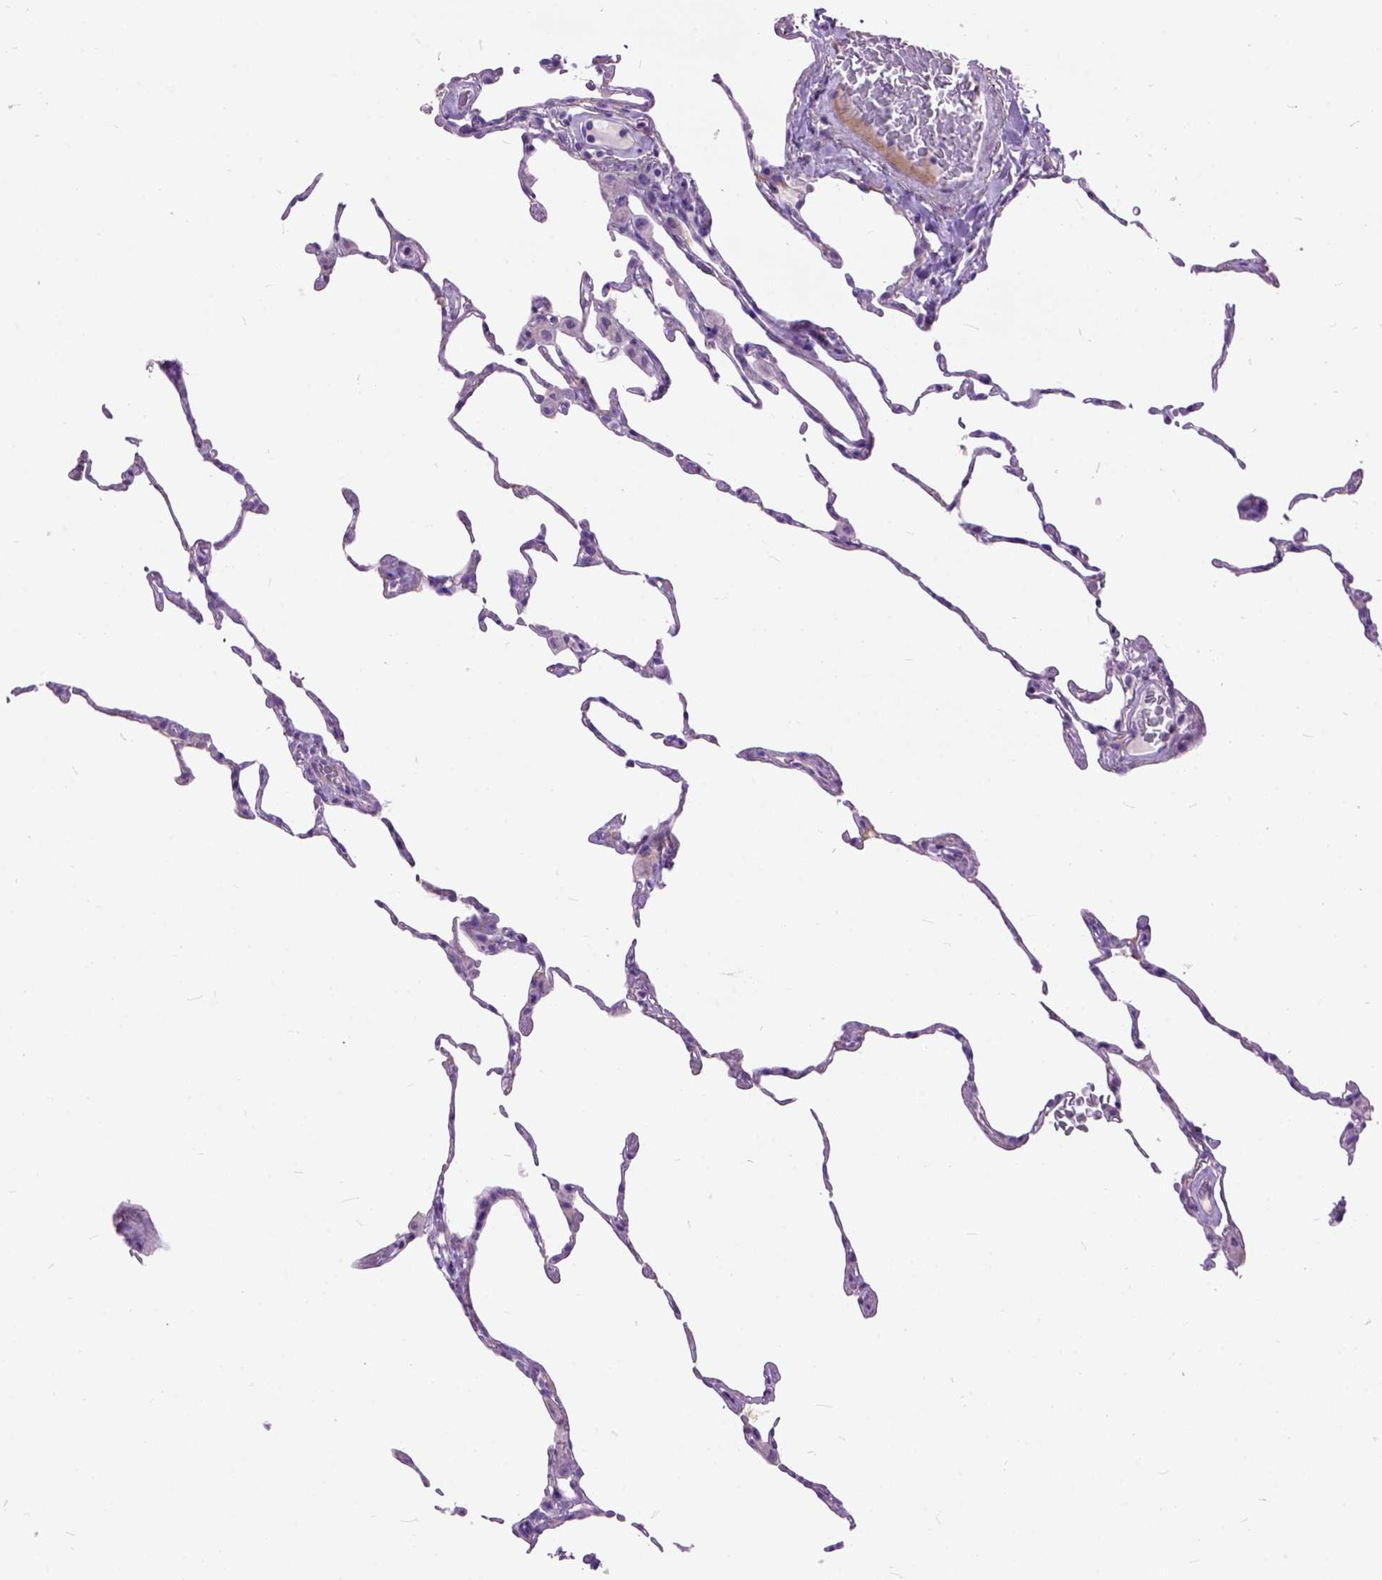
{"staining": {"intensity": "negative", "quantity": "none", "location": "none"}, "tissue": "lung", "cell_type": "Alveolar cells", "image_type": "normal", "snomed": [{"axis": "morphology", "description": "Normal tissue, NOS"}, {"axis": "topography", "description": "Lung"}], "caption": "Human lung stained for a protein using IHC shows no staining in alveolar cells.", "gene": "MAPT", "patient": {"sex": "female", "age": 57}}